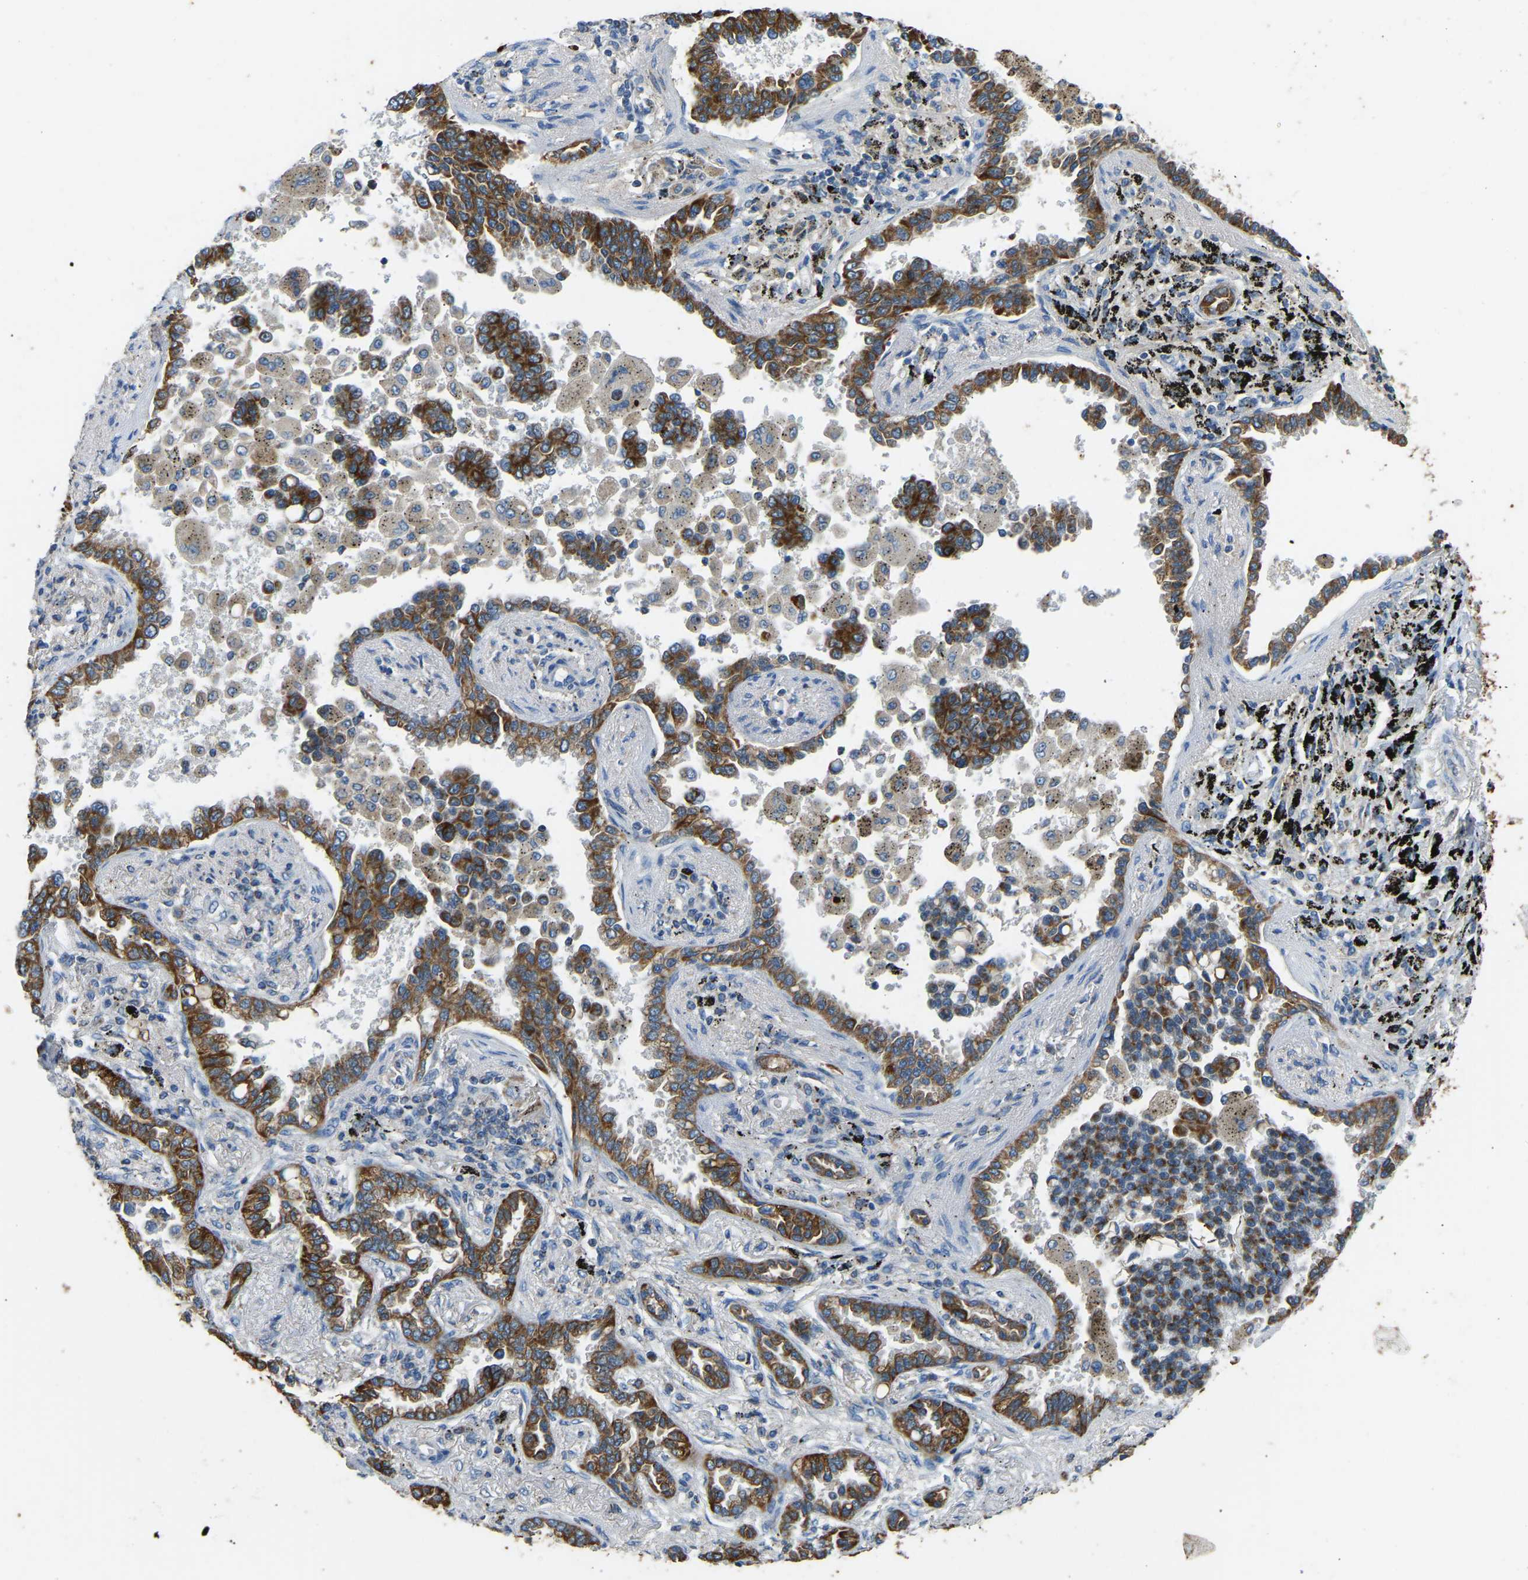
{"staining": {"intensity": "strong", "quantity": ">75%", "location": "cytoplasmic/membranous"}, "tissue": "lung cancer", "cell_type": "Tumor cells", "image_type": "cancer", "snomed": [{"axis": "morphology", "description": "Normal tissue, NOS"}, {"axis": "morphology", "description": "Adenocarcinoma, NOS"}, {"axis": "topography", "description": "Lung"}], "caption": "Lung adenocarcinoma tissue reveals strong cytoplasmic/membranous expression in approximately >75% of tumor cells", "gene": "ZNF200", "patient": {"sex": "male", "age": 59}}